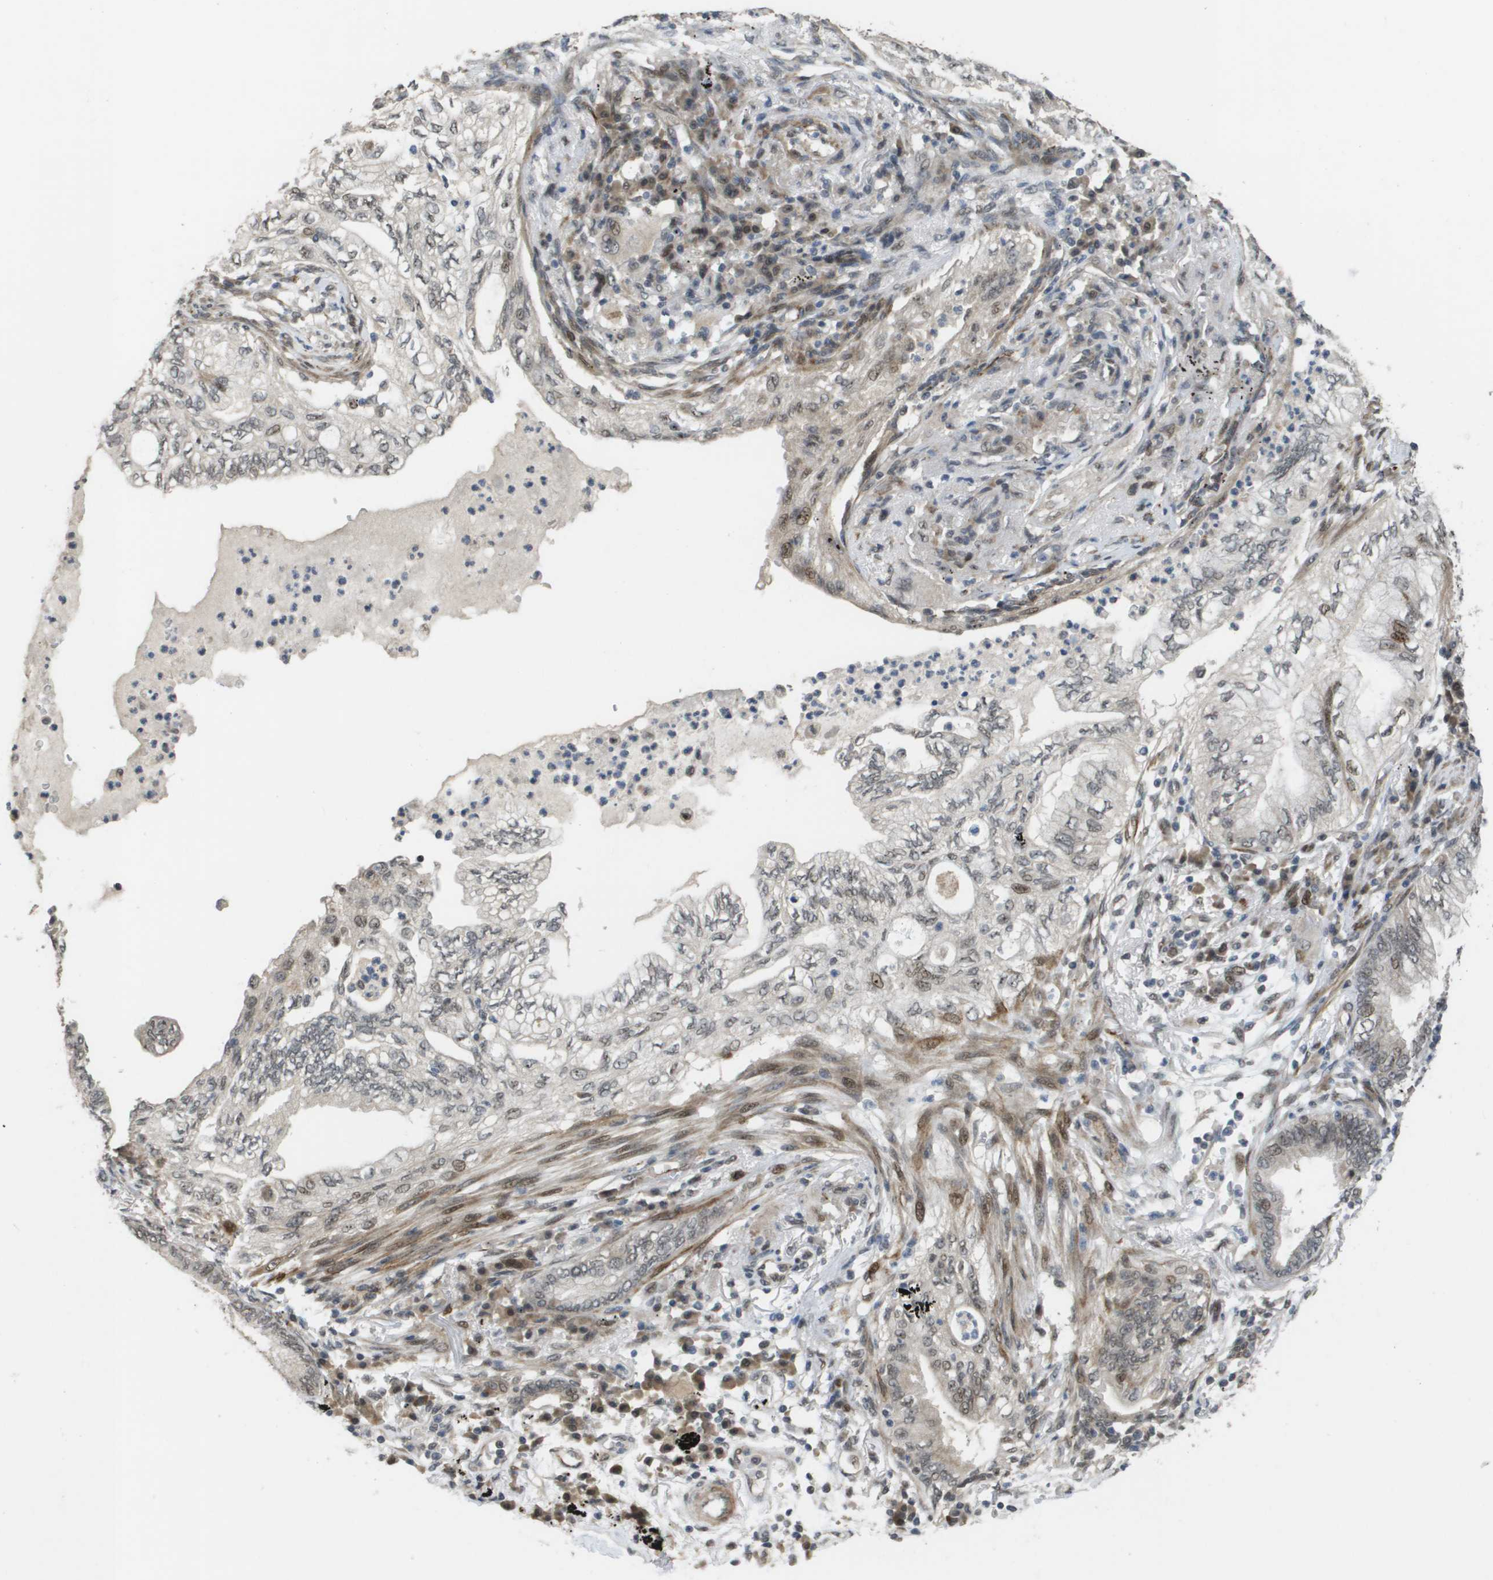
{"staining": {"intensity": "weak", "quantity": "<25%", "location": "nuclear"}, "tissue": "lung cancer", "cell_type": "Tumor cells", "image_type": "cancer", "snomed": [{"axis": "morphology", "description": "Normal tissue, NOS"}, {"axis": "morphology", "description": "Adenocarcinoma, NOS"}, {"axis": "topography", "description": "Bronchus"}, {"axis": "topography", "description": "Lung"}], "caption": "Immunohistochemistry of adenocarcinoma (lung) shows no staining in tumor cells.", "gene": "KAT5", "patient": {"sex": "female", "age": 70}}